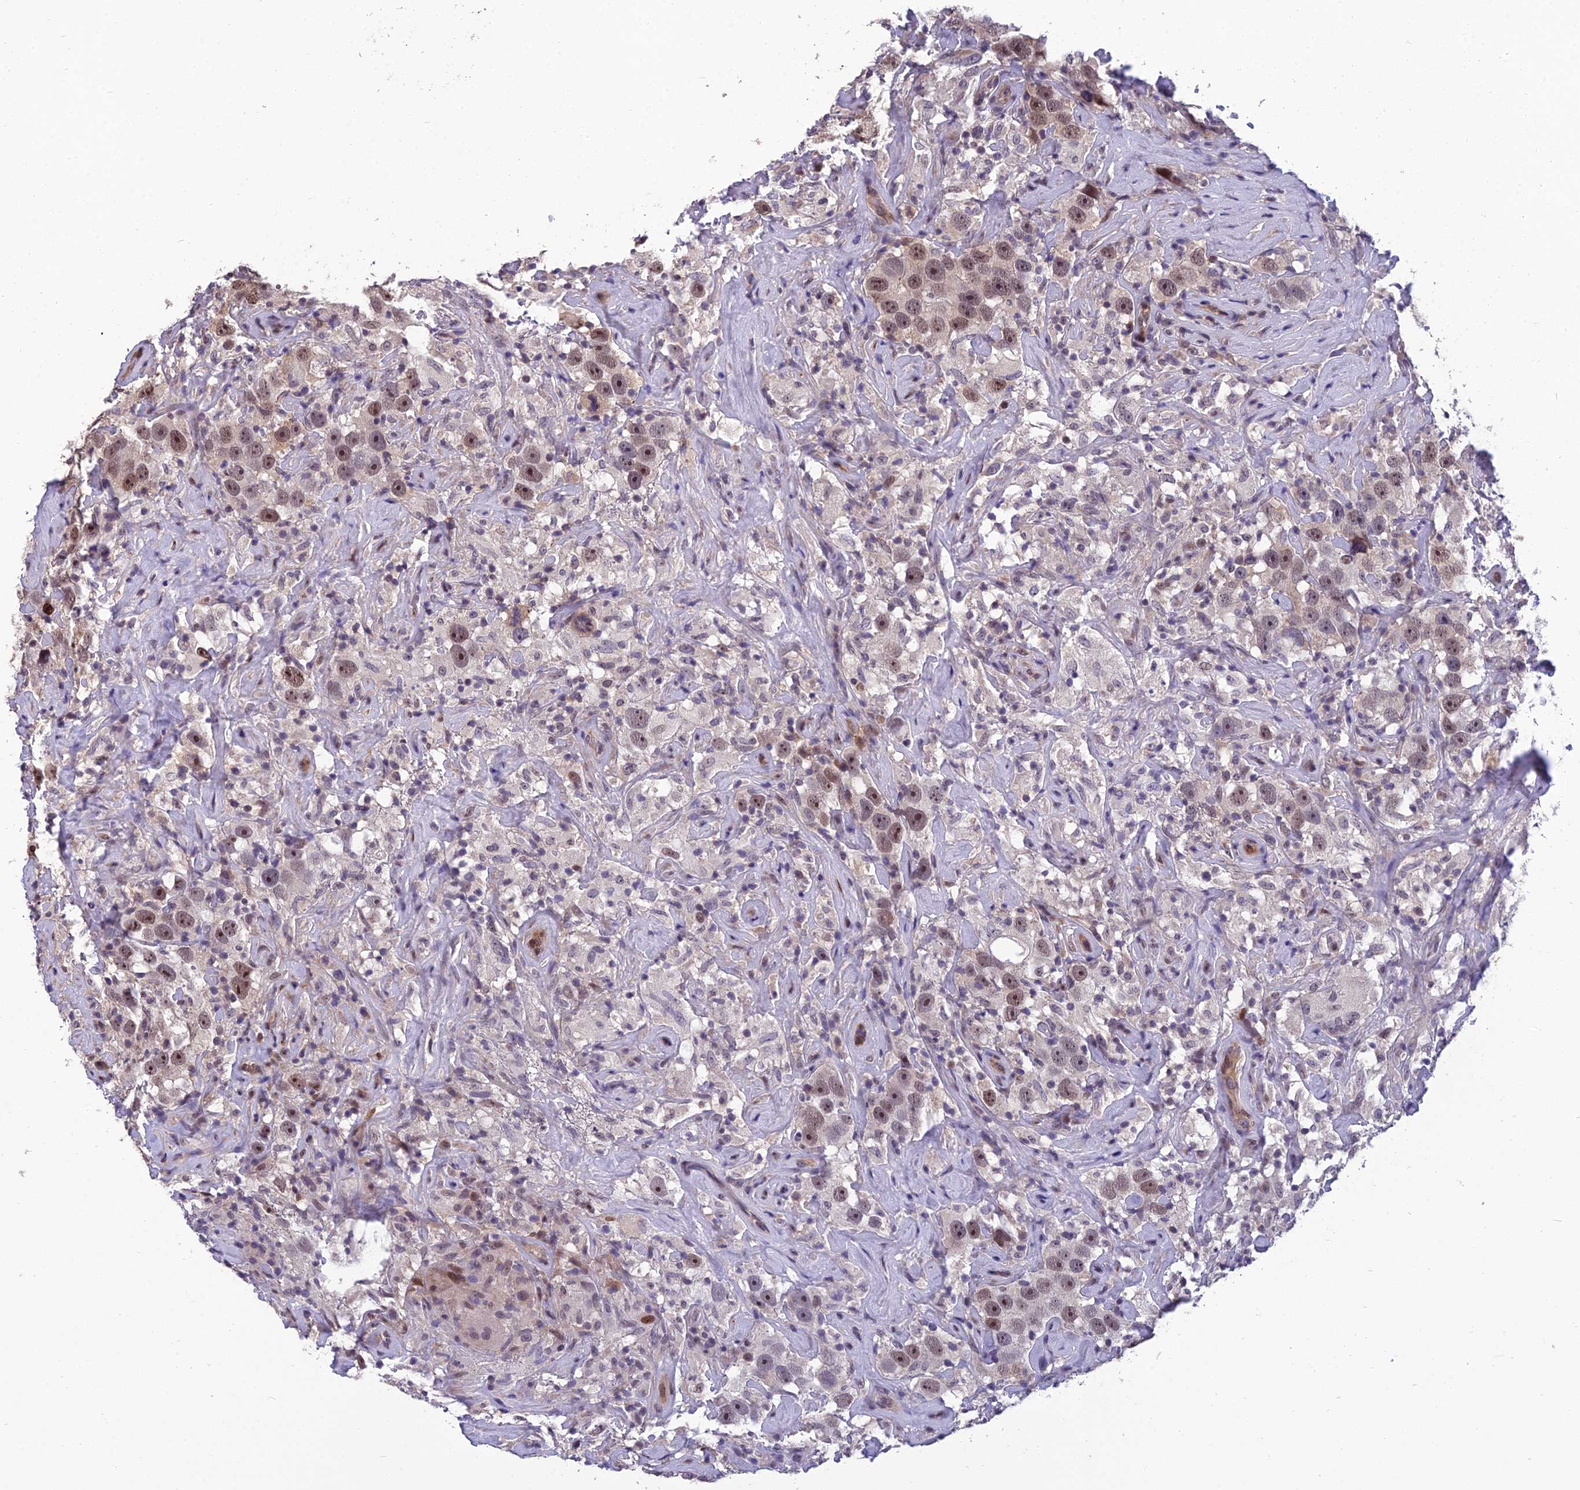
{"staining": {"intensity": "weak", "quantity": "25%-75%", "location": "nuclear"}, "tissue": "testis cancer", "cell_type": "Tumor cells", "image_type": "cancer", "snomed": [{"axis": "morphology", "description": "Seminoma, NOS"}, {"axis": "topography", "description": "Testis"}], "caption": "Protein expression analysis of human testis seminoma reveals weak nuclear positivity in about 25%-75% of tumor cells.", "gene": "GRWD1", "patient": {"sex": "male", "age": 49}}